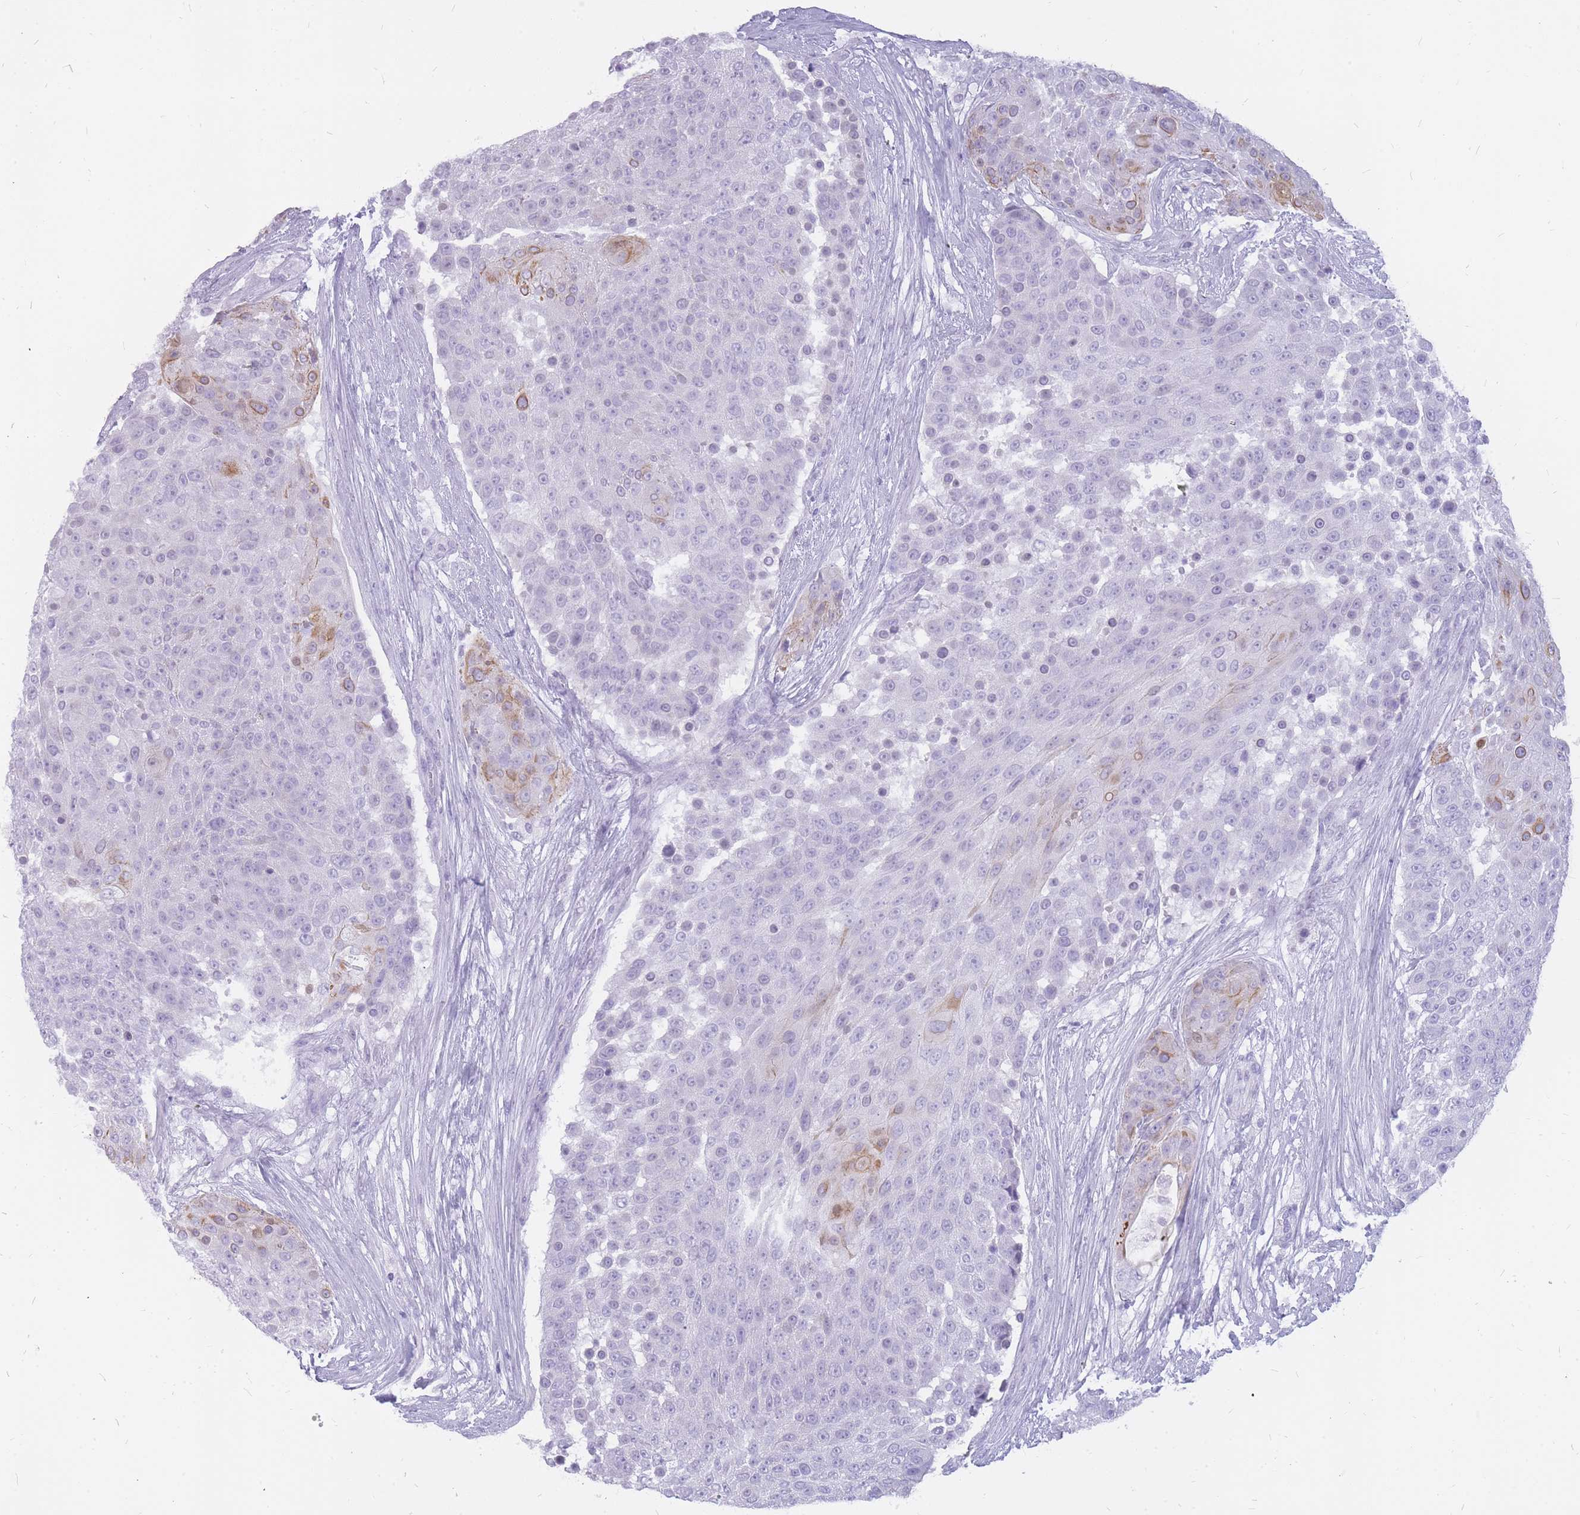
{"staining": {"intensity": "moderate", "quantity": "<25%", "location": "cytoplasmic/membranous"}, "tissue": "urothelial cancer", "cell_type": "Tumor cells", "image_type": "cancer", "snomed": [{"axis": "morphology", "description": "Urothelial carcinoma, High grade"}, {"axis": "topography", "description": "Urinary bladder"}], "caption": "Immunohistochemistry of human high-grade urothelial carcinoma displays low levels of moderate cytoplasmic/membranous staining in about <25% of tumor cells. Using DAB (brown) and hematoxylin (blue) stains, captured at high magnification using brightfield microscopy.", "gene": "INS", "patient": {"sex": "female", "age": 63}}